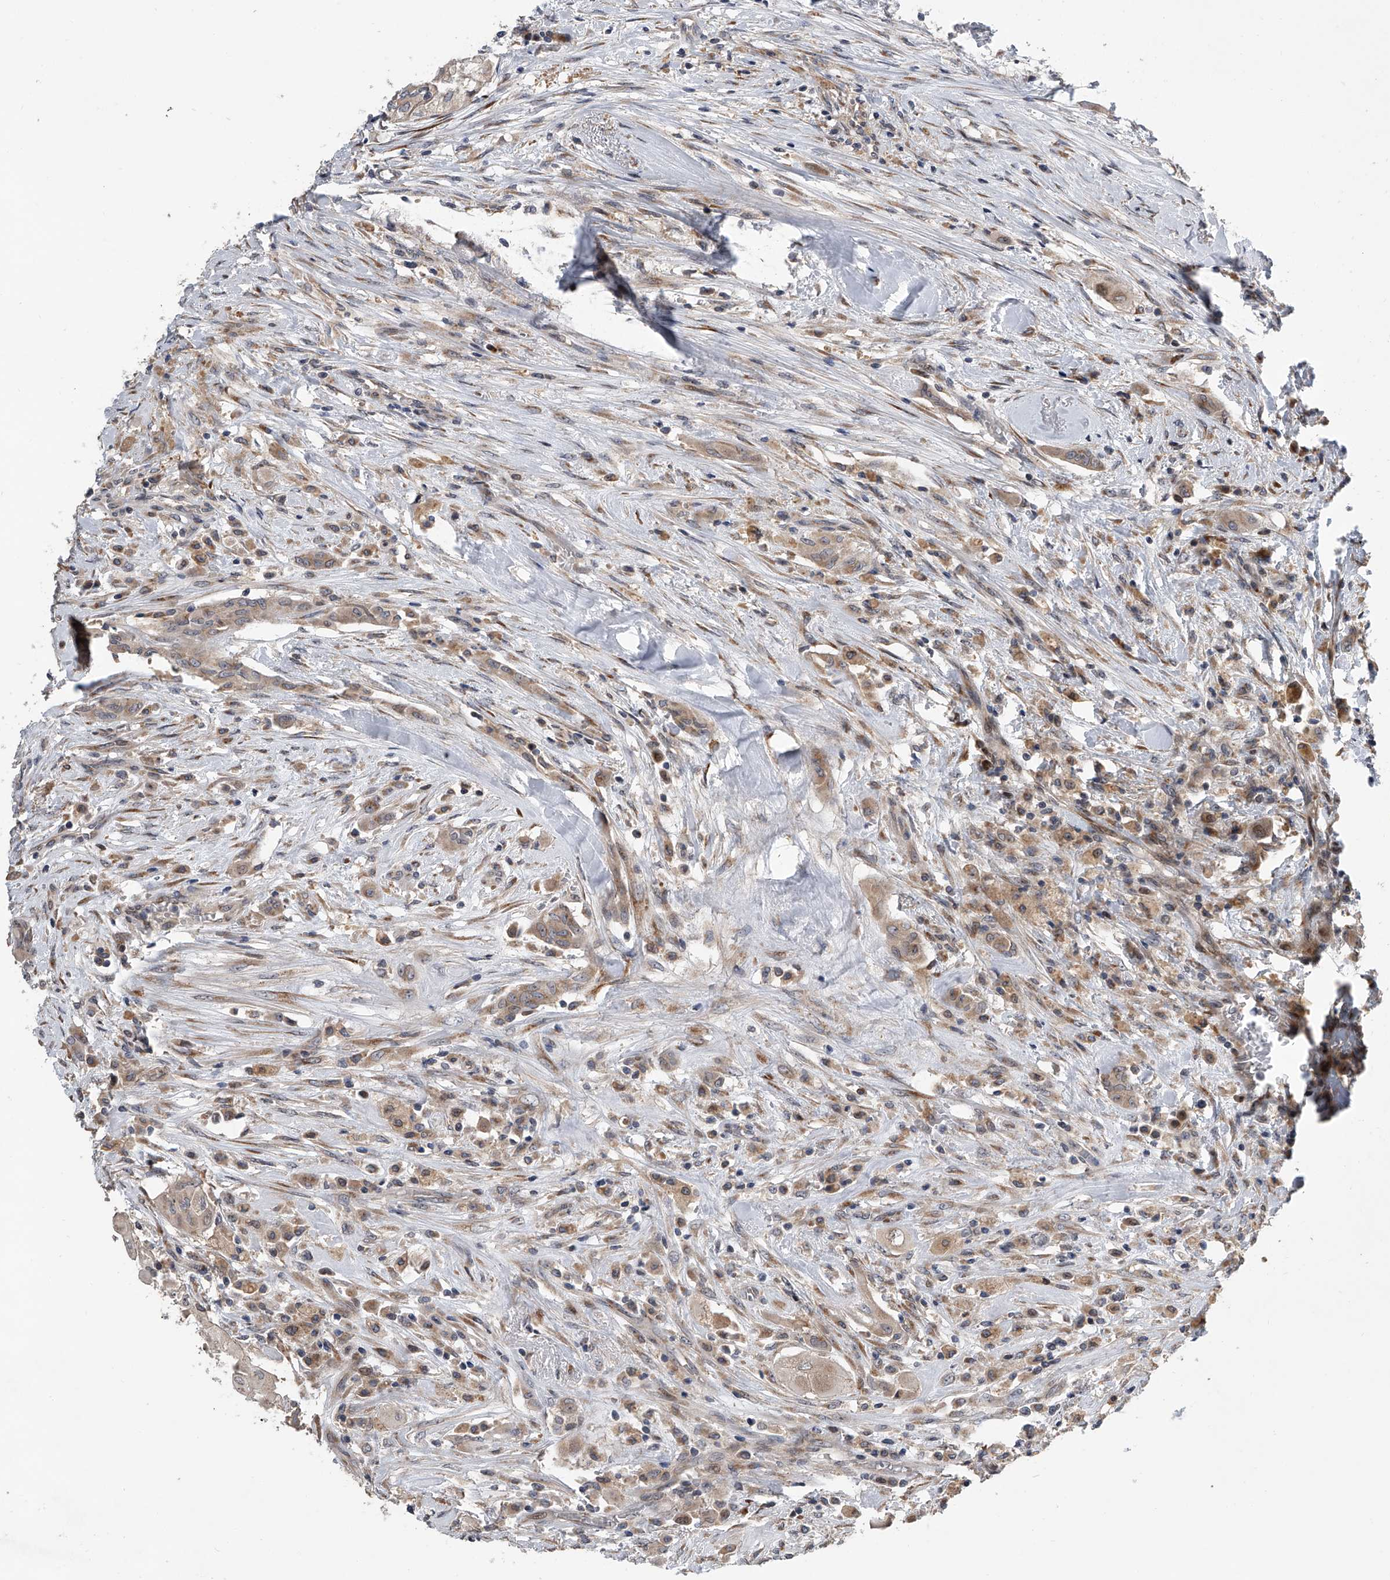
{"staining": {"intensity": "weak", "quantity": ">75%", "location": "cytoplasmic/membranous"}, "tissue": "thyroid cancer", "cell_type": "Tumor cells", "image_type": "cancer", "snomed": [{"axis": "morphology", "description": "Papillary adenocarcinoma, NOS"}, {"axis": "topography", "description": "Thyroid gland"}], "caption": "DAB (3,3'-diaminobenzidine) immunohistochemical staining of human thyroid papillary adenocarcinoma demonstrates weak cytoplasmic/membranous protein positivity in about >75% of tumor cells. The staining was performed using DAB, with brown indicating positive protein expression. Nuclei are stained blue with hematoxylin.", "gene": "DLGAP2", "patient": {"sex": "female", "age": 59}}